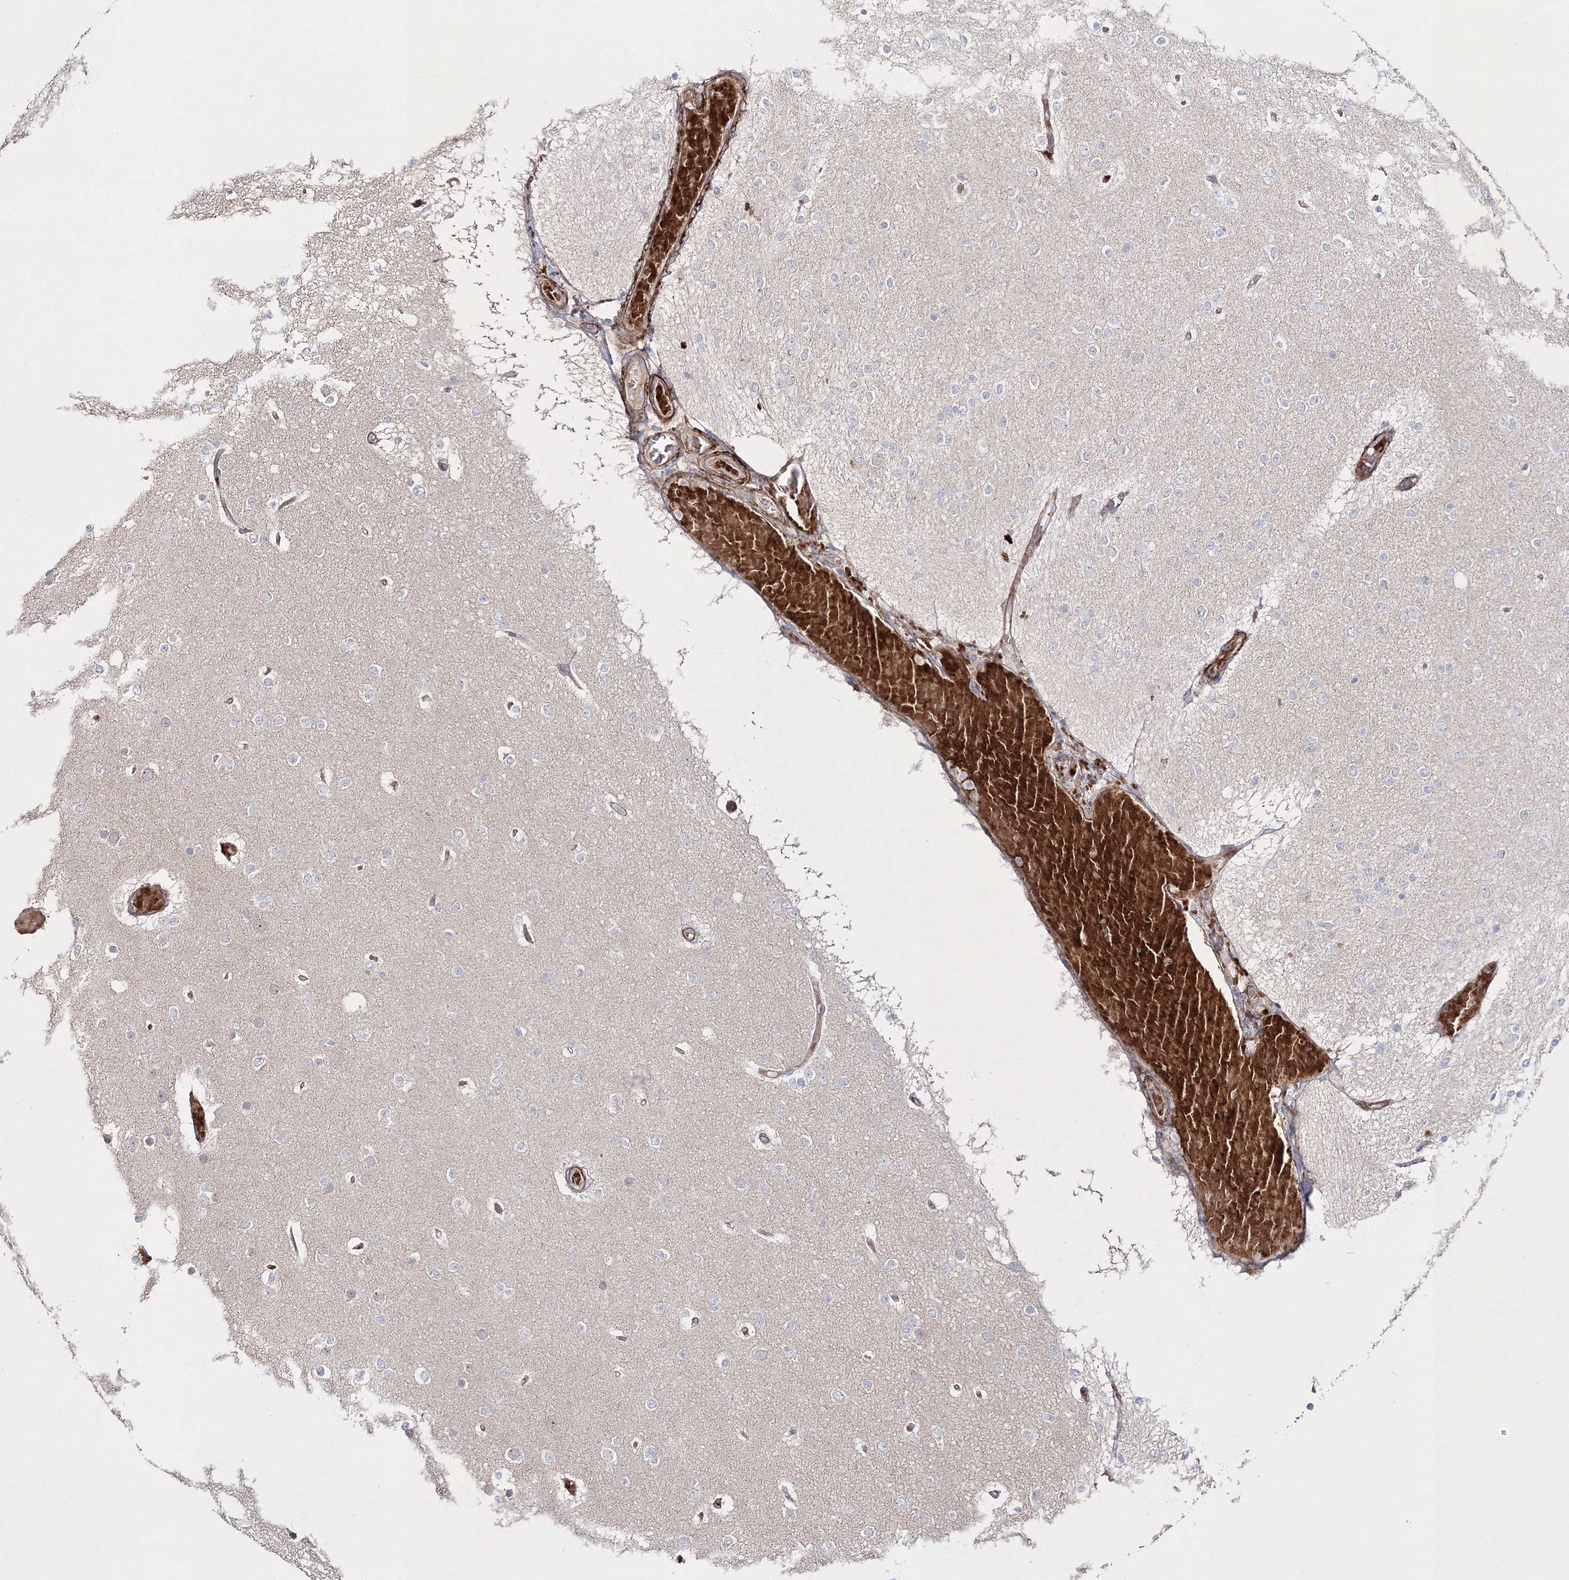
{"staining": {"intensity": "negative", "quantity": "none", "location": "none"}, "tissue": "glioma", "cell_type": "Tumor cells", "image_type": "cancer", "snomed": [{"axis": "morphology", "description": "Glioma, malignant, Low grade"}, {"axis": "topography", "description": "Brain"}], "caption": "IHC histopathology image of glioma stained for a protein (brown), which reveals no positivity in tumor cells.", "gene": "ZSWIM6", "patient": {"sex": "female", "age": 22}}